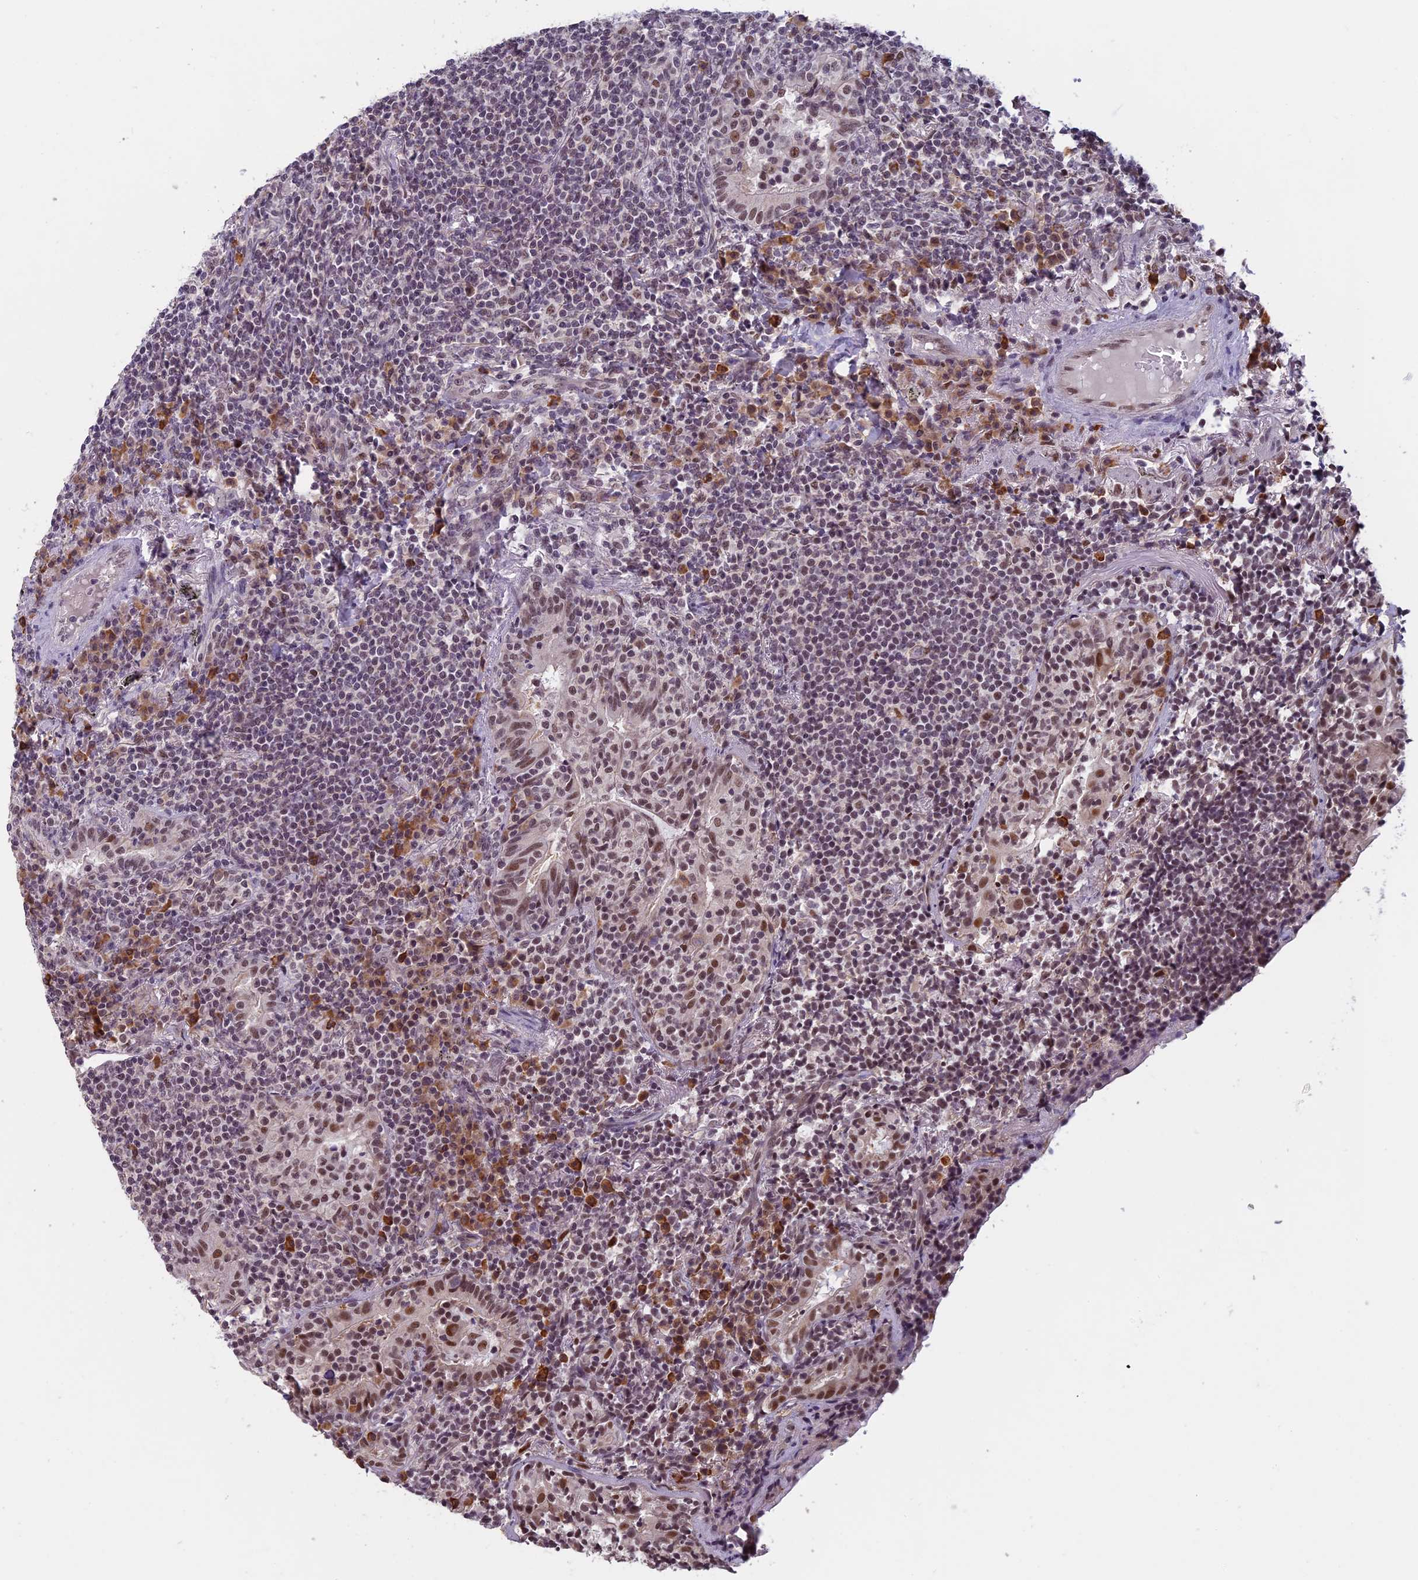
{"staining": {"intensity": "negative", "quantity": "none", "location": "none"}, "tissue": "lymphoma", "cell_type": "Tumor cells", "image_type": "cancer", "snomed": [{"axis": "morphology", "description": "Malignant lymphoma, non-Hodgkin's type, Low grade"}, {"axis": "topography", "description": "Lung"}], "caption": "High power microscopy photomicrograph of an IHC photomicrograph of lymphoma, revealing no significant staining in tumor cells. Brightfield microscopy of immunohistochemistry stained with DAB (brown) and hematoxylin (blue), captured at high magnification.", "gene": "MORF4L1", "patient": {"sex": "female", "age": 71}}